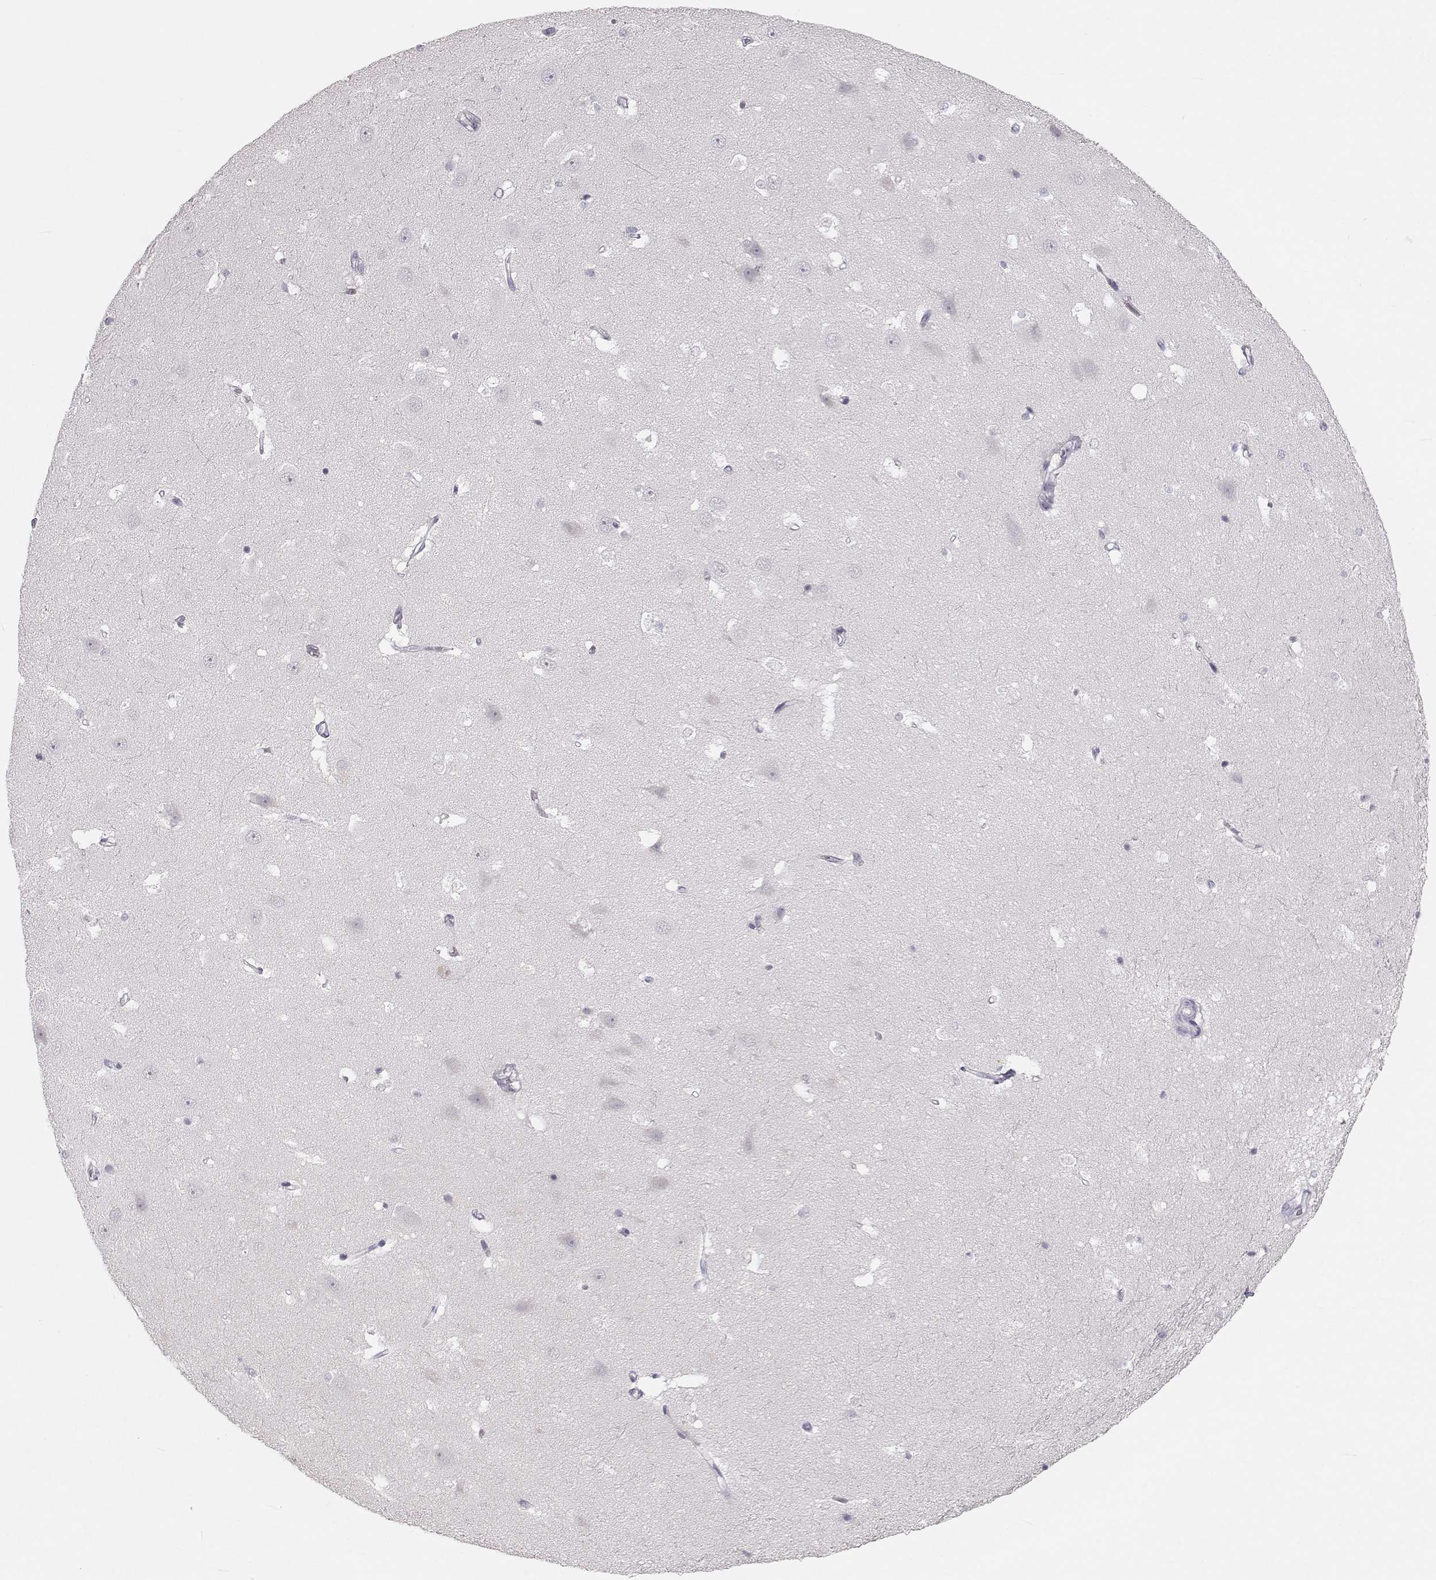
{"staining": {"intensity": "negative", "quantity": "none", "location": "none"}, "tissue": "hippocampus", "cell_type": "Glial cells", "image_type": "normal", "snomed": [{"axis": "morphology", "description": "Normal tissue, NOS"}, {"axis": "topography", "description": "Hippocampus"}], "caption": "High power microscopy micrograph of an IHC histopathology image of unremarkable hippocampus, revealing no significant positivity in glial cells.", "gene": "OIP5", "patient": {"sex": "male", "age": 44}}